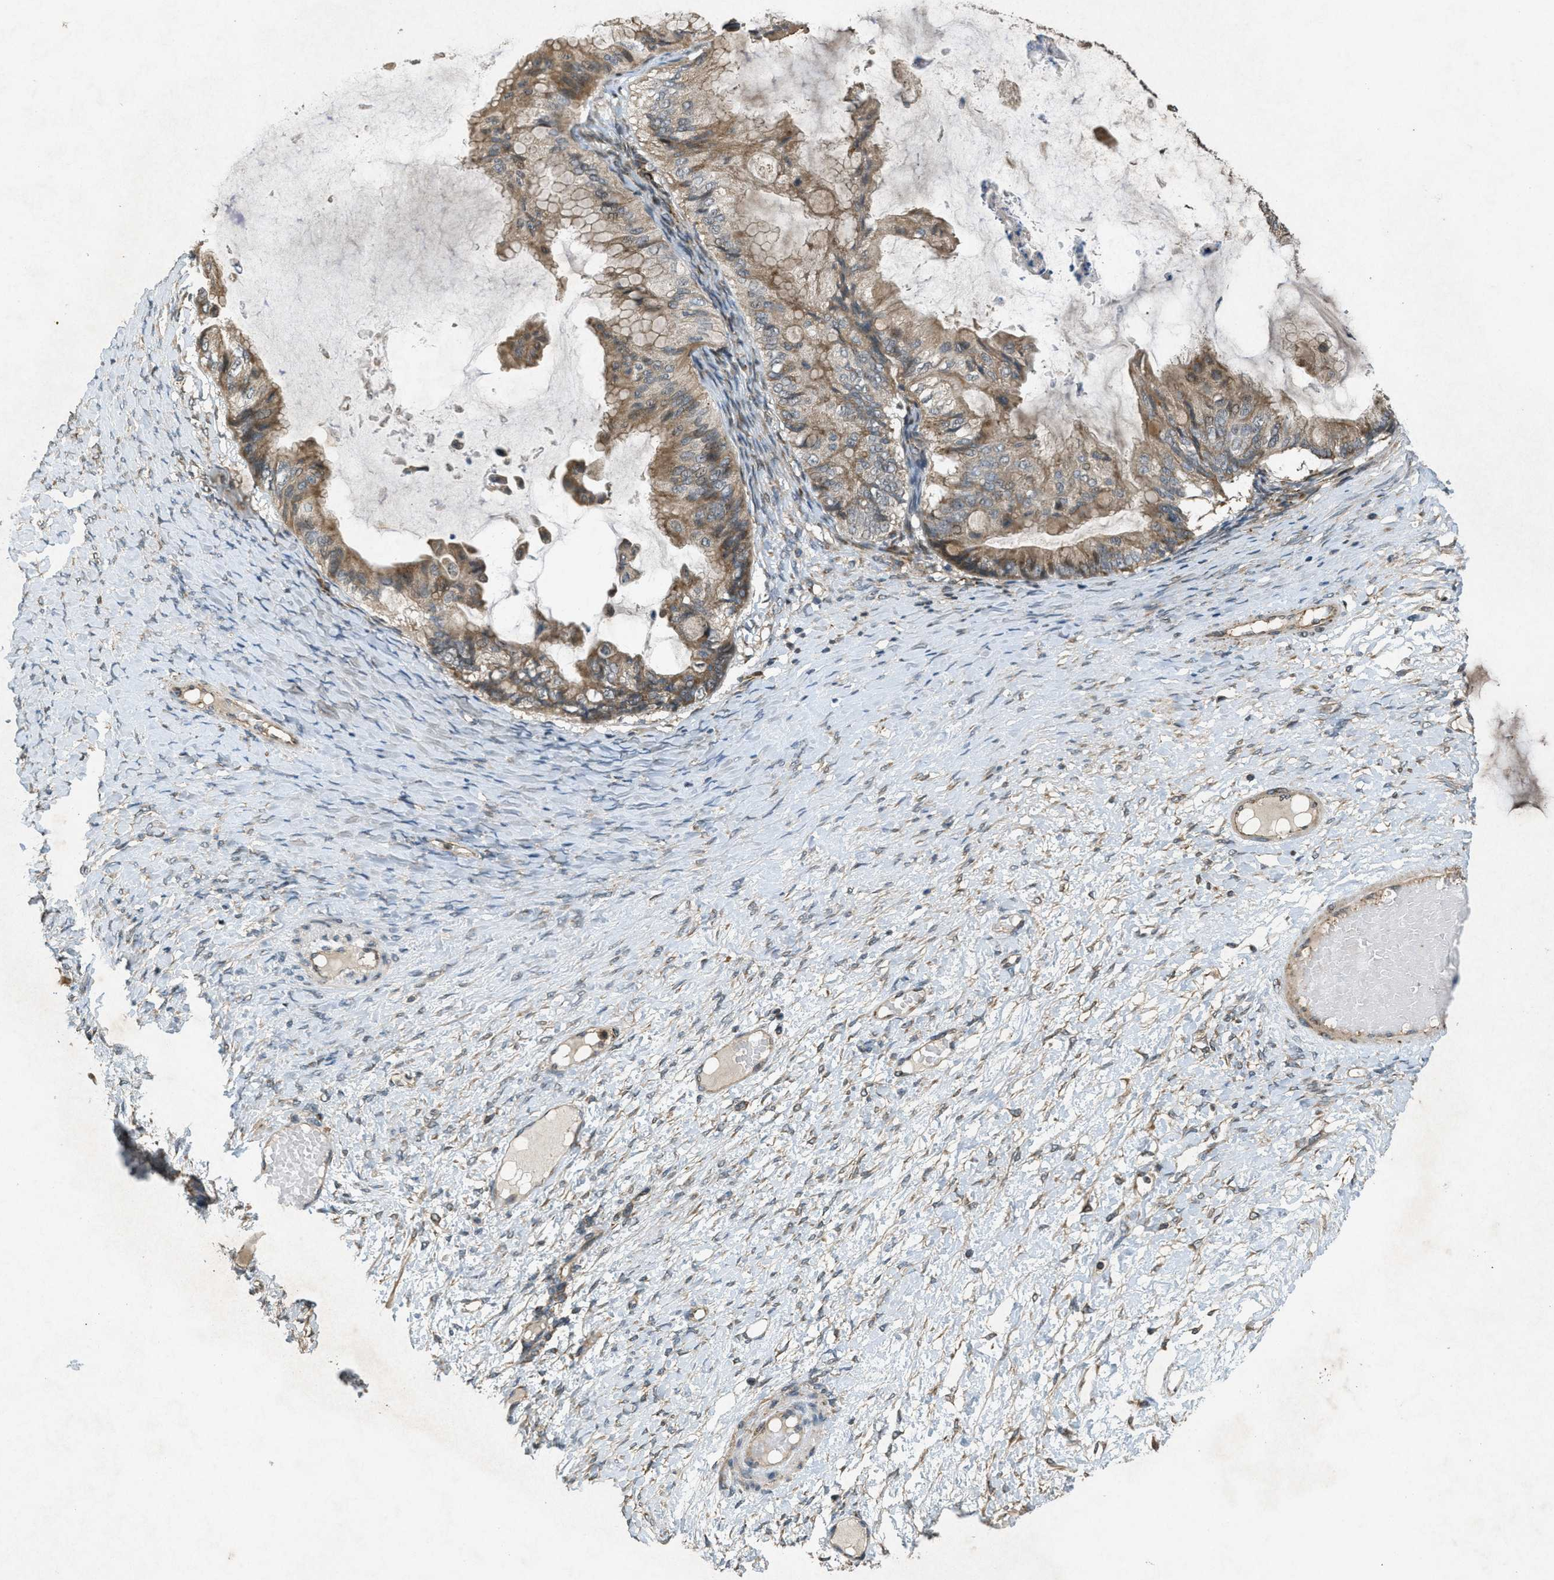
{"staining": {"intensity": "moderate", "quantity": ">75%", "location": "cytoplasmic/membranous"}, "tissue": "ovarian cancer", "cell_type": "Tumor cells", "image_type": "cancer", "snomed": [{"axis": "morphology", "description": "Cystadenocarcinoma, mucinous, NOS"}, {"axis": "topography", "description": "Ovary"}], "caption": "Immunohistochemistry micrograph of ovarian mucinous cystadenocarcinoma stained for a protein (brown), which reveals medium levels of moderate cytoplasmic/membranous positivity in about >75% of tumor cells.", "gene": "PPP1R15A", "patient": {"sex": "female", "age": 61}}